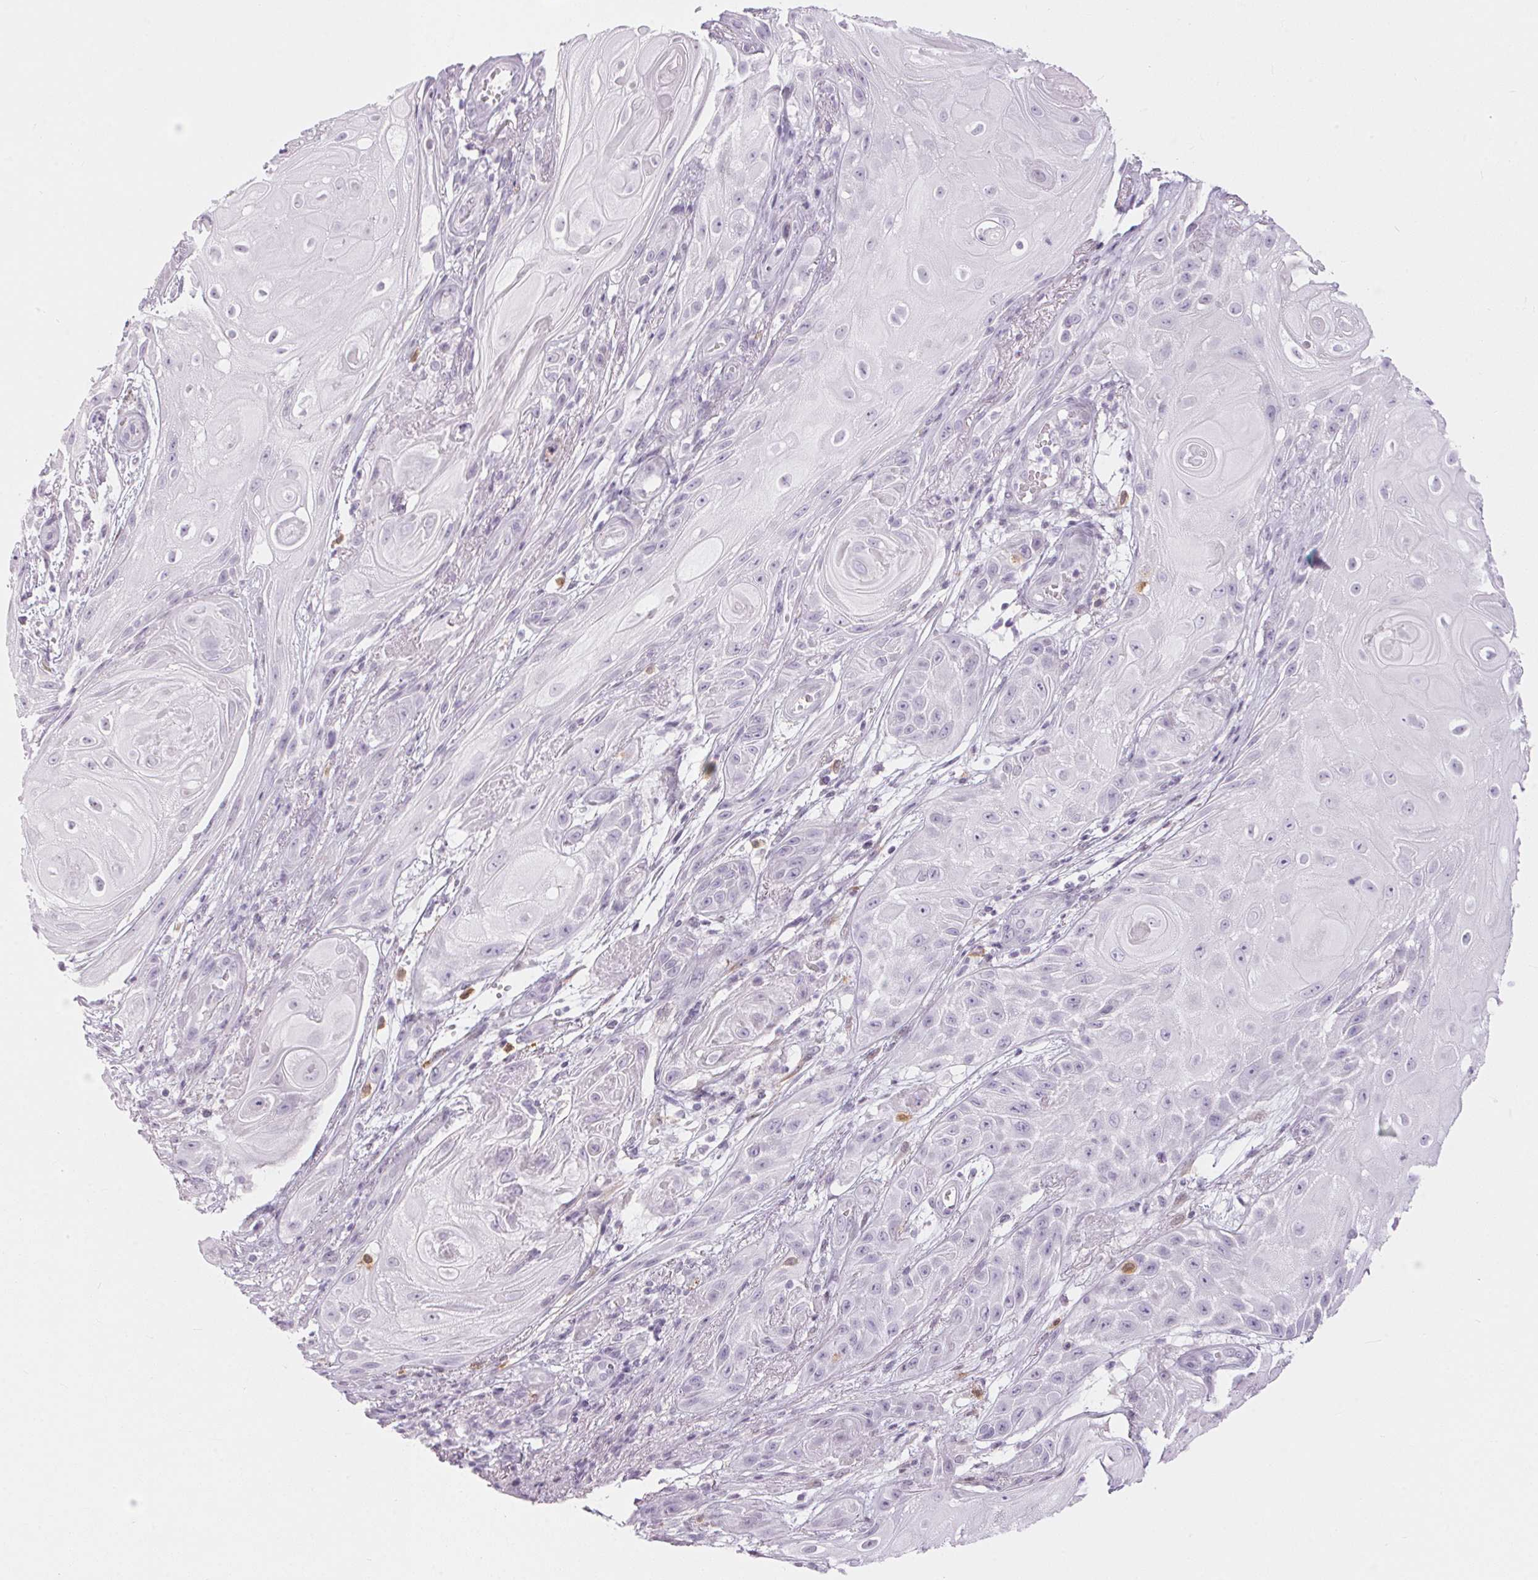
{"staining": {"intensity": "negative", "quantity": "none", "location": "none"}, "tissue": "skin cancer", "cell_type": "Tumor cells", "image_type": "cancer", "snomed": [{"axis": "morphology", "description": "Squamous cell carcinoma, NOS"}, {"axis": "topography", "description": "Skin"}], "caption": "DAB immunohistochemical staining of human skin cancer demonstrates no significant staining in tumor cells.", "gene": "CADPS", "patient": {"sex": "male", "age": 62}}